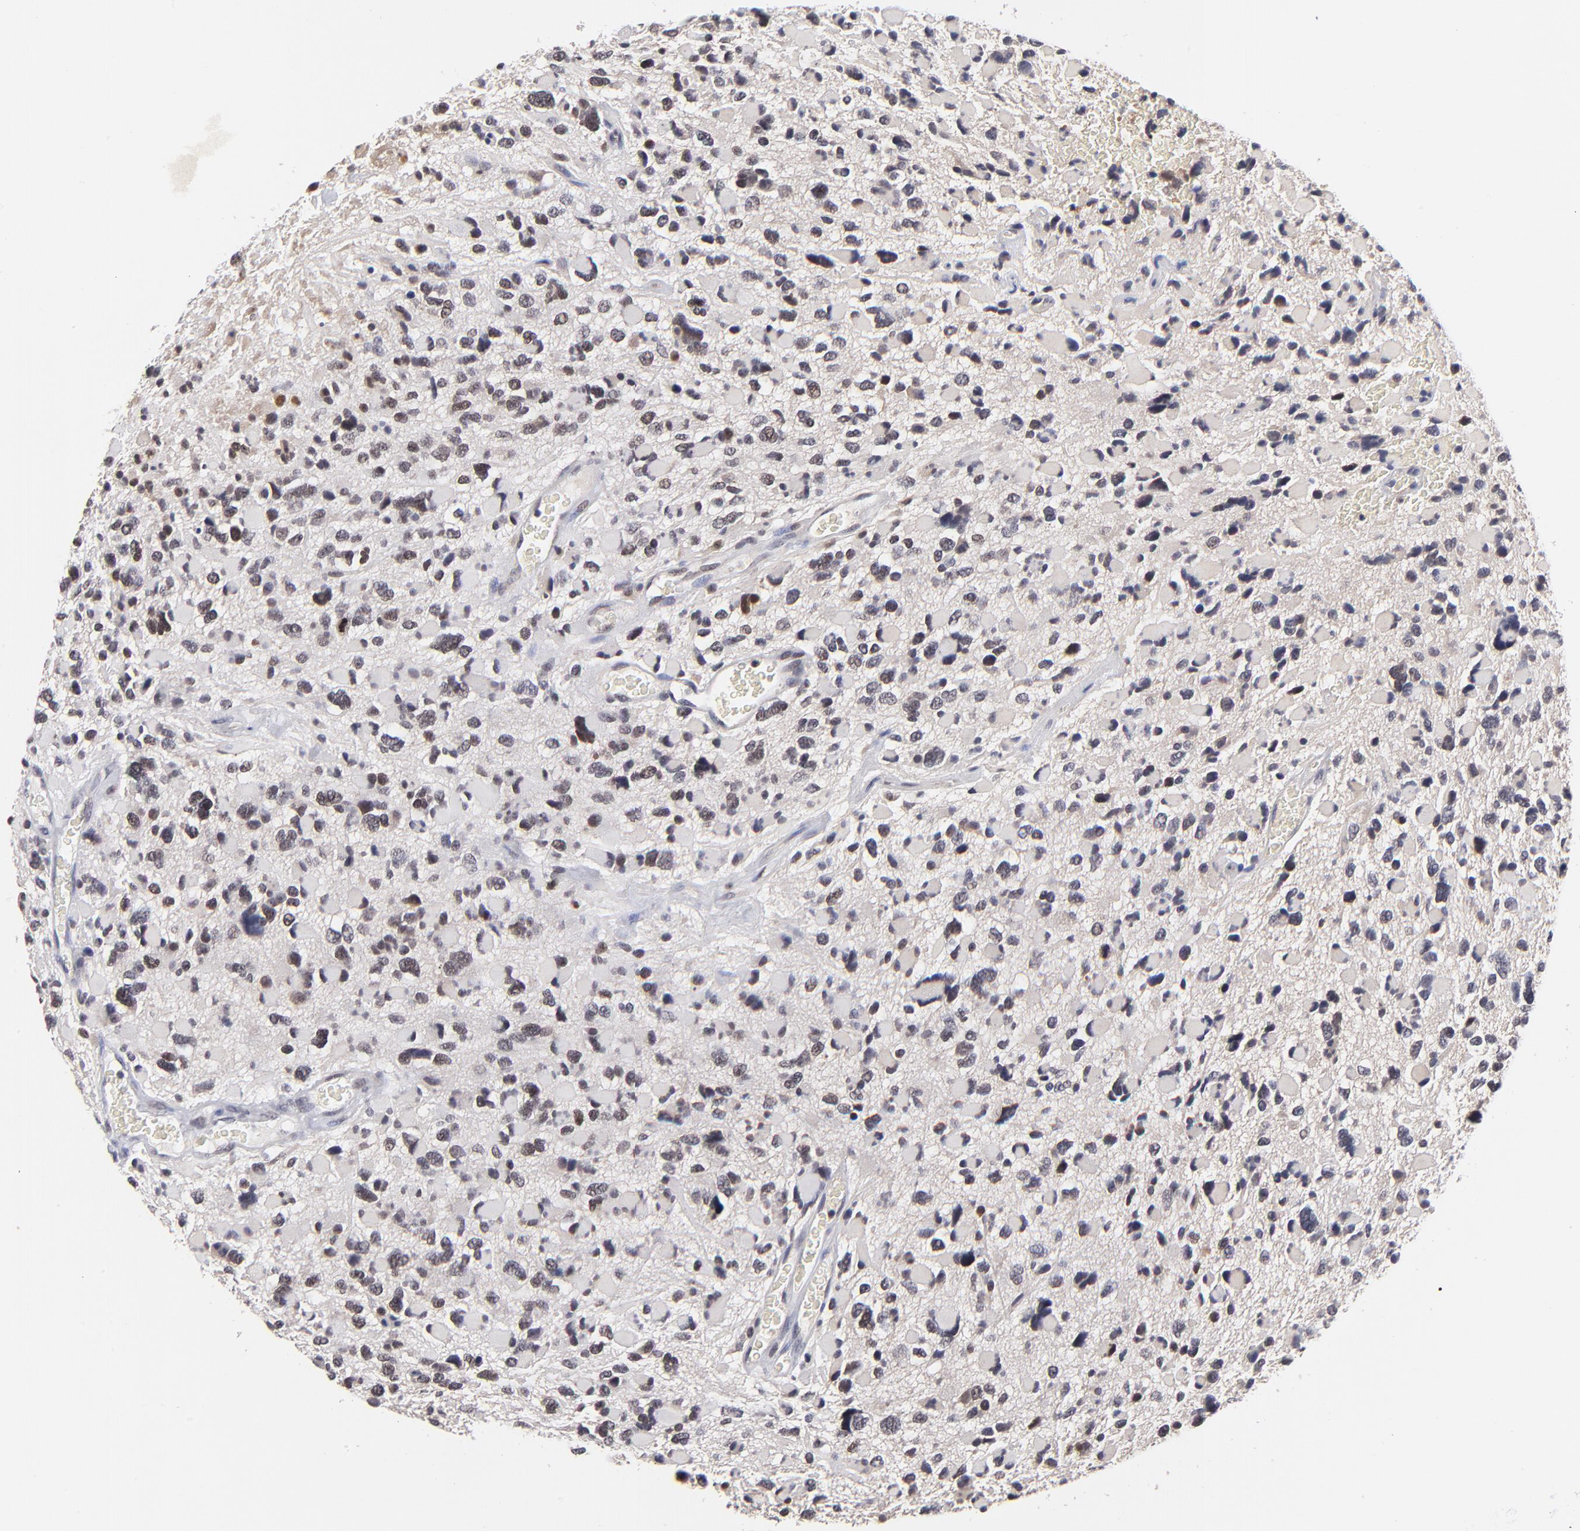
{"staining": {"intensity": "moderate", "quantity": "<25%", "location": "nuclear"}, "tissue": "glioma", "cell_type": "Tumor cells", "image_type": "cancer", "snomed": [{"axis": "morphology", "description": "Glioma, malignant, High grade"}, {"axis": "topography", "description": "Brain"}], "caption": "Glioma tissue demonstrates moderate nuclear positivity in about <25% of tumor cells, visualized by immunohistochemistry. (IHC, brightfield microscopy, high magnification).", "gene": "DCTPP1", "patient": {"sex": "female", "age": 37}}